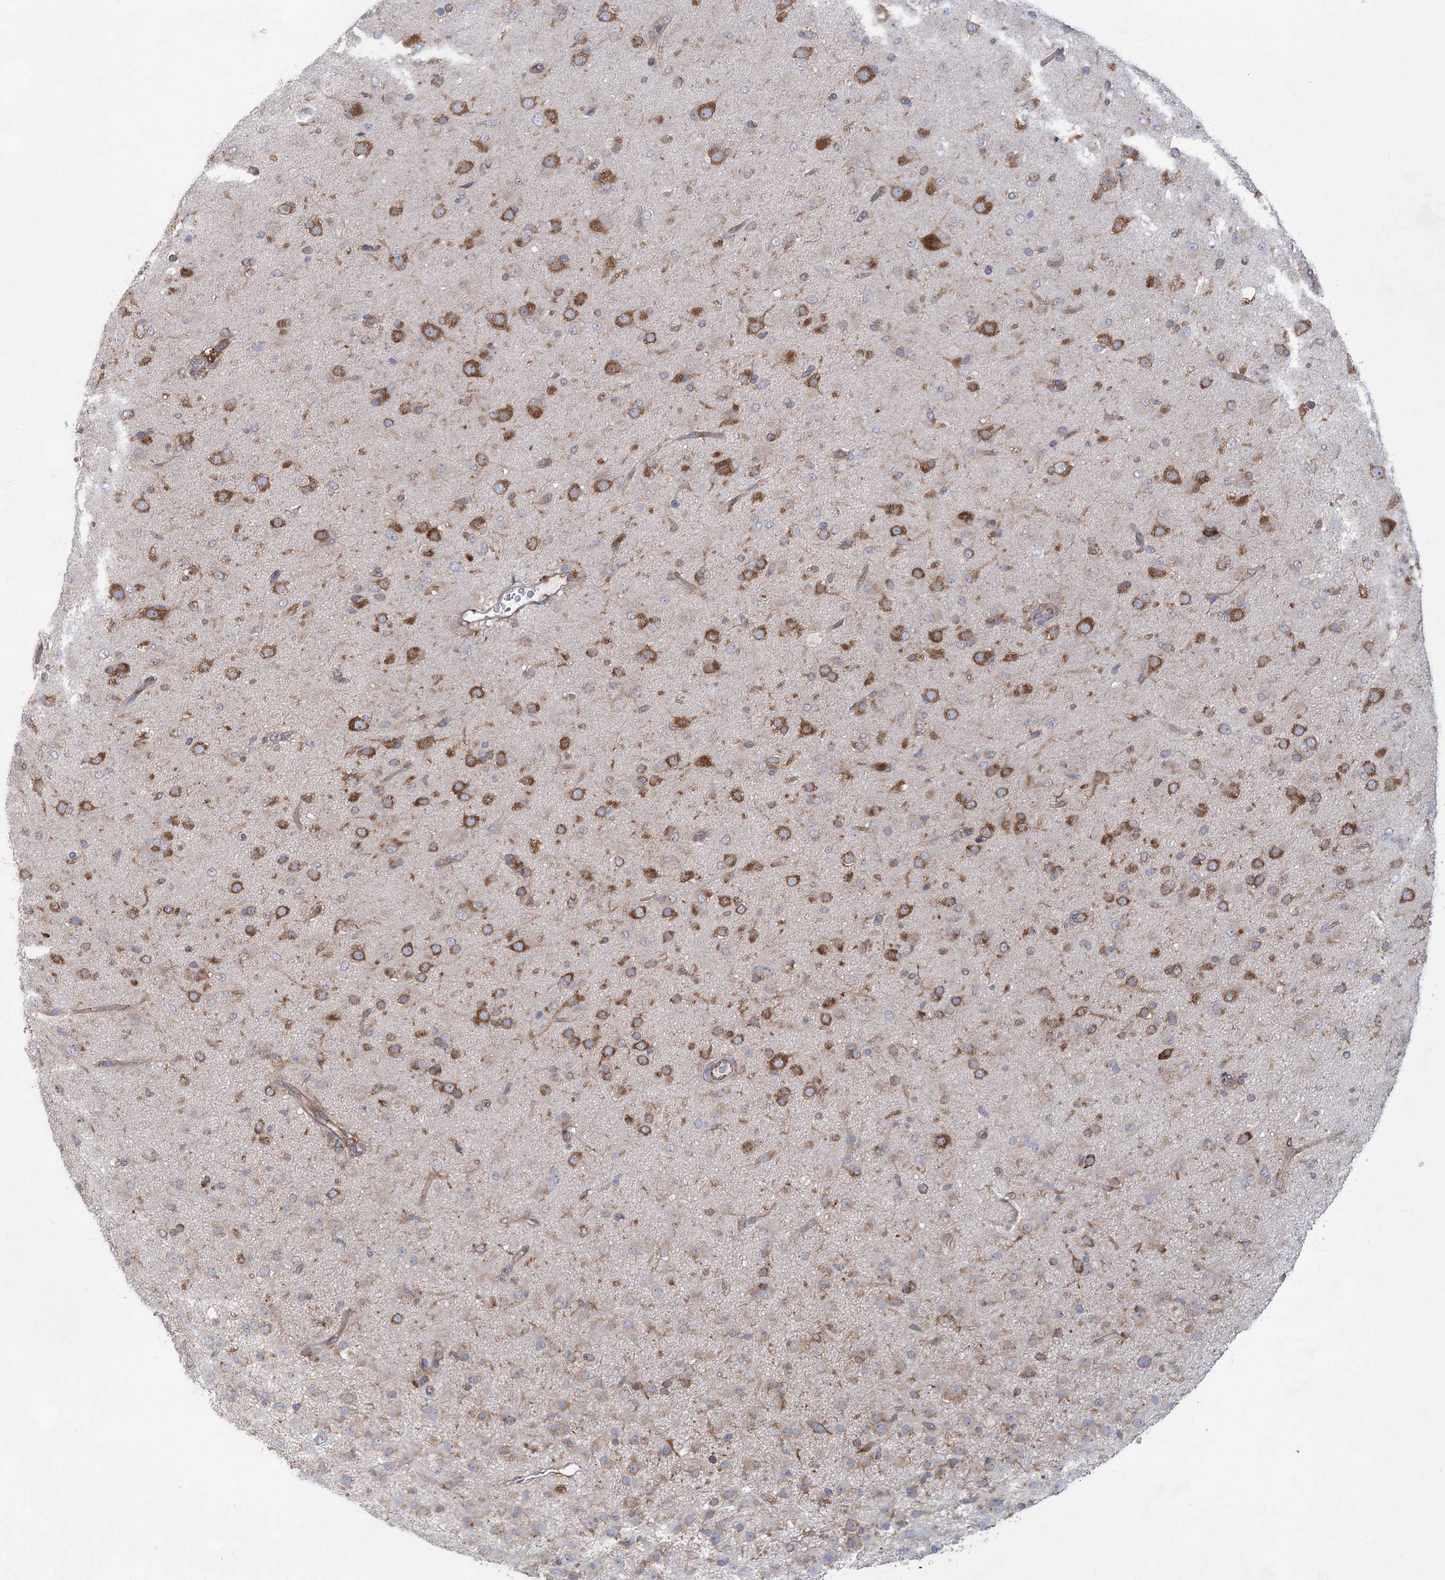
{"staining": {"intensity": "moderate", "quantity": ">75%", "location": "cytoplasmic/membranous"}, "tissue": "glioma", "cell_type": "Tumor cells", "image_type": "cancer", "snomed": [{"axis": "morphology", "description": "Glioma, malignant, Low grade"}, {"axis": "topography", "description": "Brain"}], "caption": "Immunohistochemistry staining of glioma, which exhibits medium levels of moderate cytoplasmic/membranous expression in about >75% of tumor cells indicating moderate cytoplasmic/membranous protein positivity. The staining was performed using DAB (brown) for protein detection and nuclei were counterstained in hematoxylin (blue).", "gene": "EIF3A", "patient": {"sex": "male", "age": 65}}